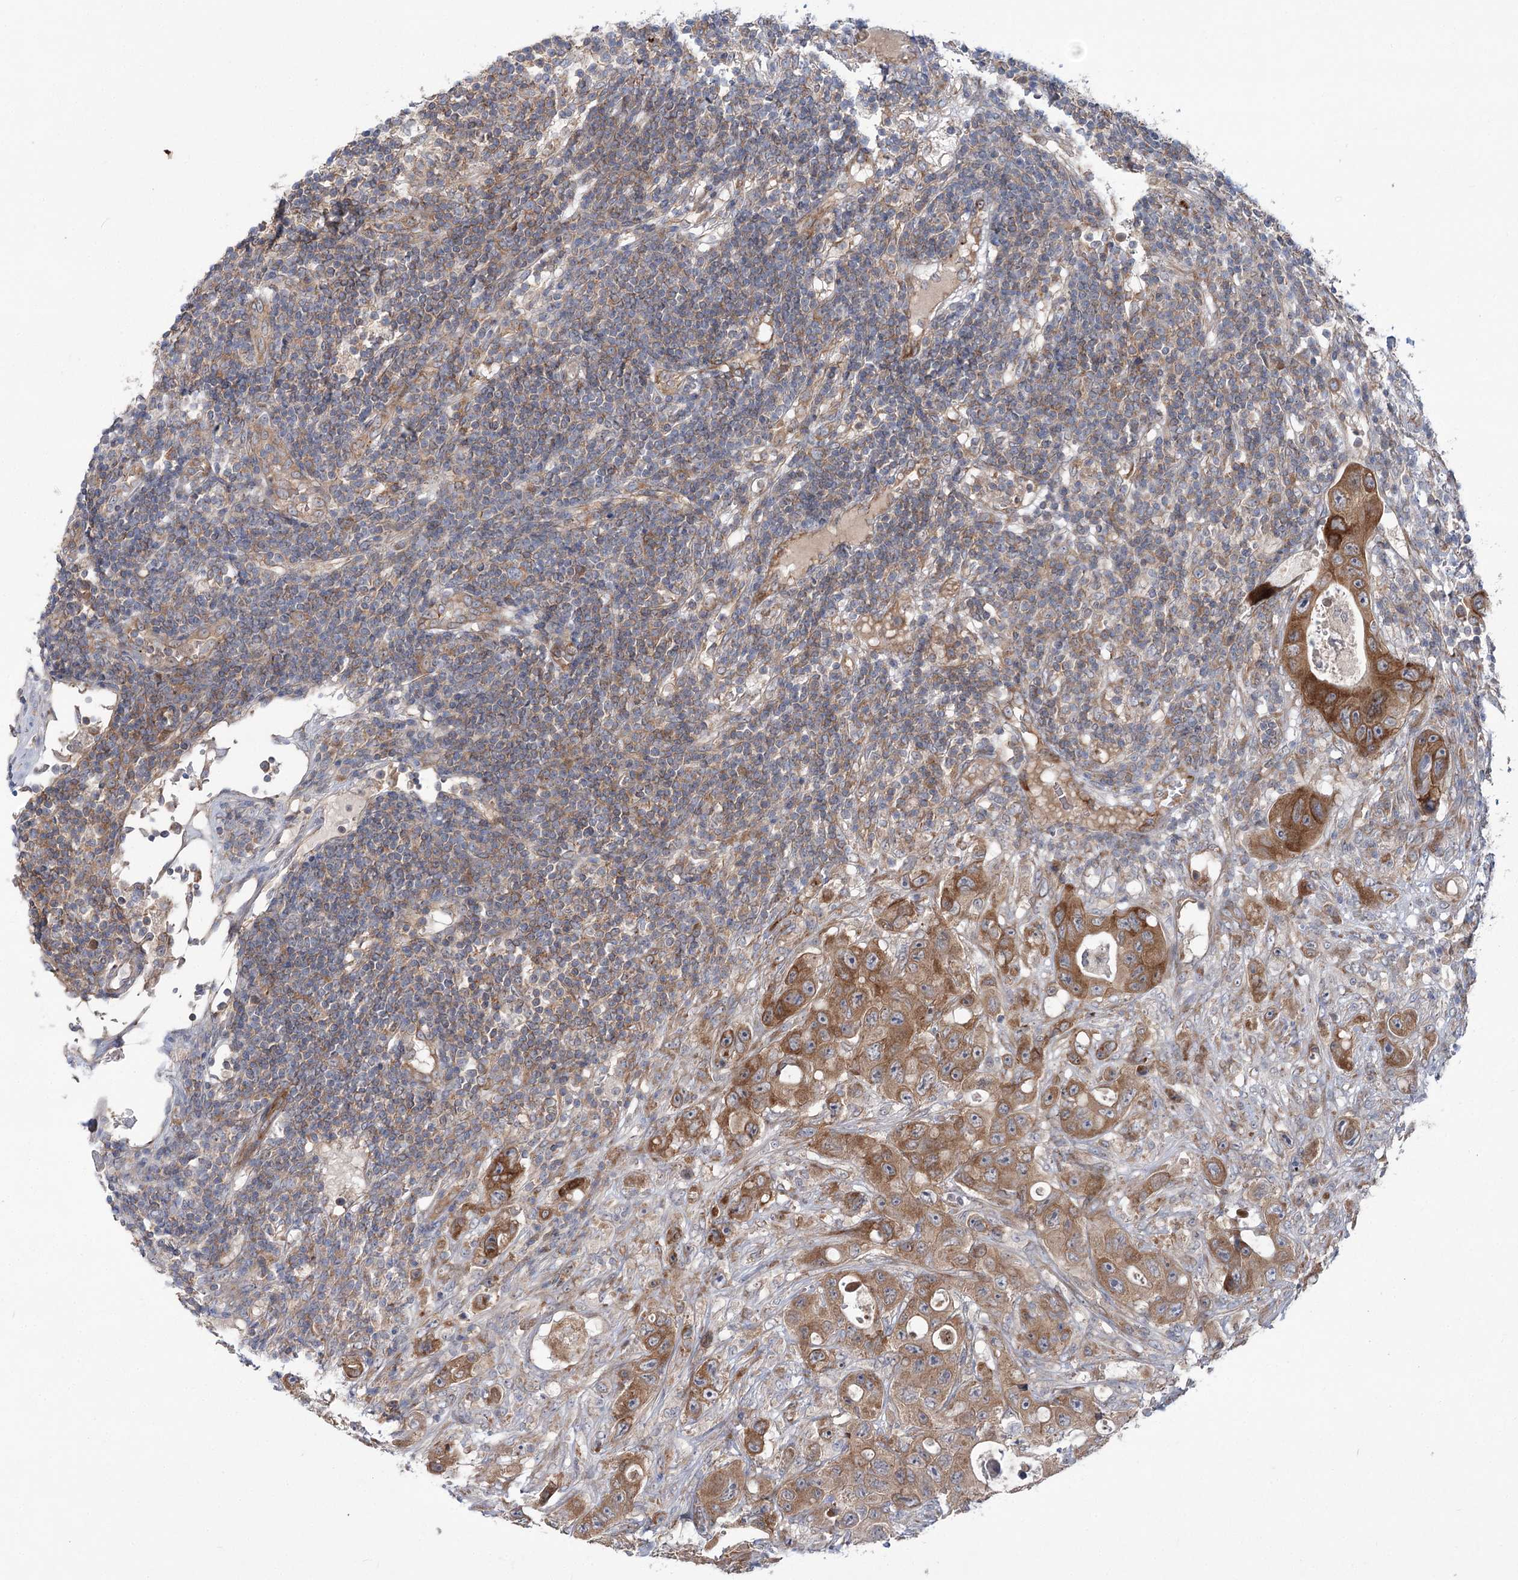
{"staining": {"intensity": "moderate", "quantity": ">75%", "location": "cytoplasmic/membranous"}, "tissue": "colorectal cancer", "cell_type": "Tumor cells", "image_type": "cancer", "snomed": [{"axis": "morphology", "description": "Adenocarcinoma, NOS"}, {"axis": "topography", "description": "Colon"}], "caption": "A brown stain shows moderate cytoplasmic/membranous staining of a protein in colorectal cancer (adenocarcinoma) tumor cells.", "gene": "VWA2", "patient": {"sex": "female", "age": 46}}